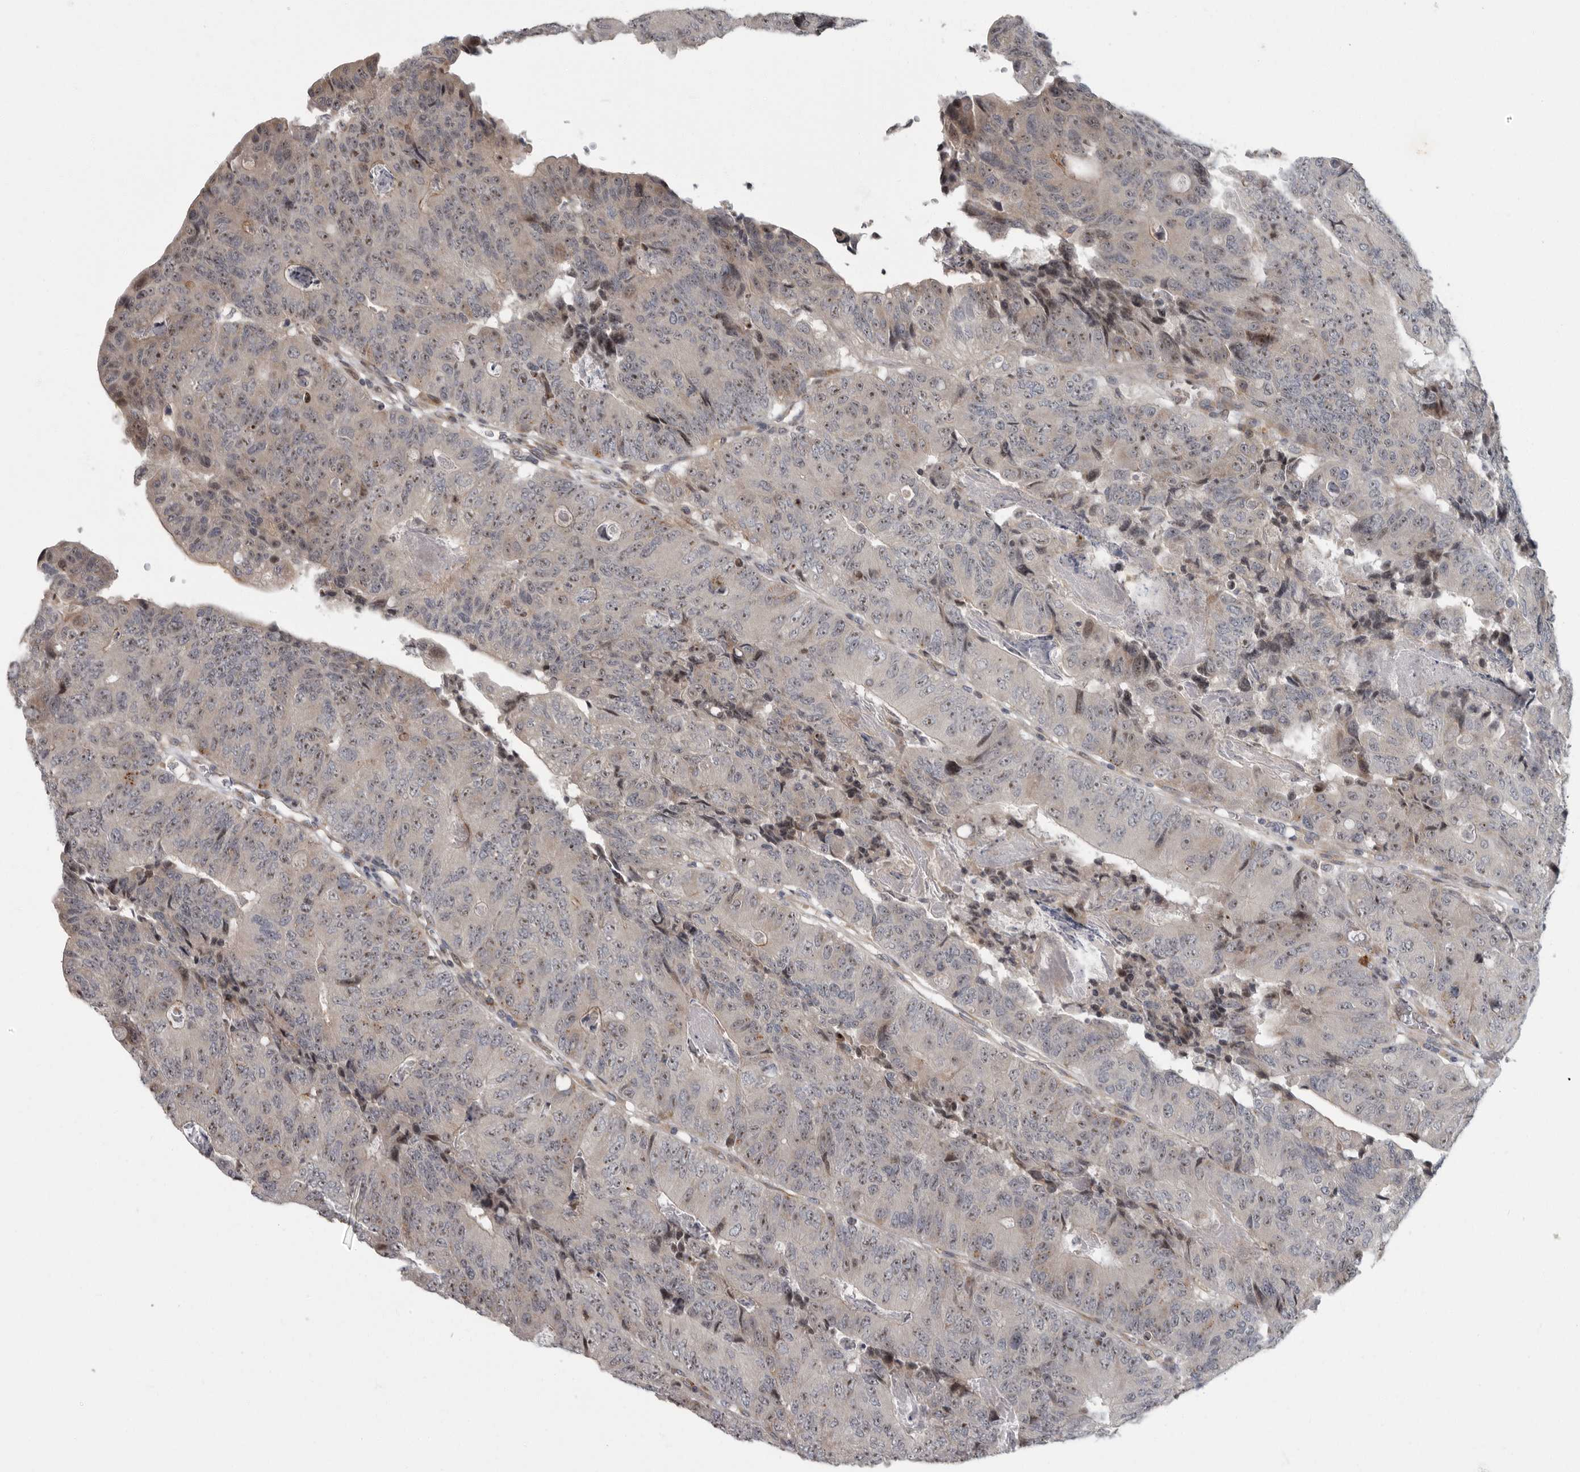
{"staining": {"intensity": "moderate", "quantity": "<25%", "location": "cytoplasmic/membranous,nuclear"}, "tissue": "colorectal cancer", "cell_type": "Tumor cells", "image_type": "cancer", "snomed": [{"axis": "morphology", "description": "Adenocarcinoma, NOS"}, {"axis": "topography", "description": "Colon"}], "caption": "A micrograph of human colorectal adenocarcinoma stained for a protein shows moderate cytoplasmic/membranous and nuclear brown staining in tumor cells.", "gene": "PDCD11", "patient": {"sex": "female", "age": 67}}